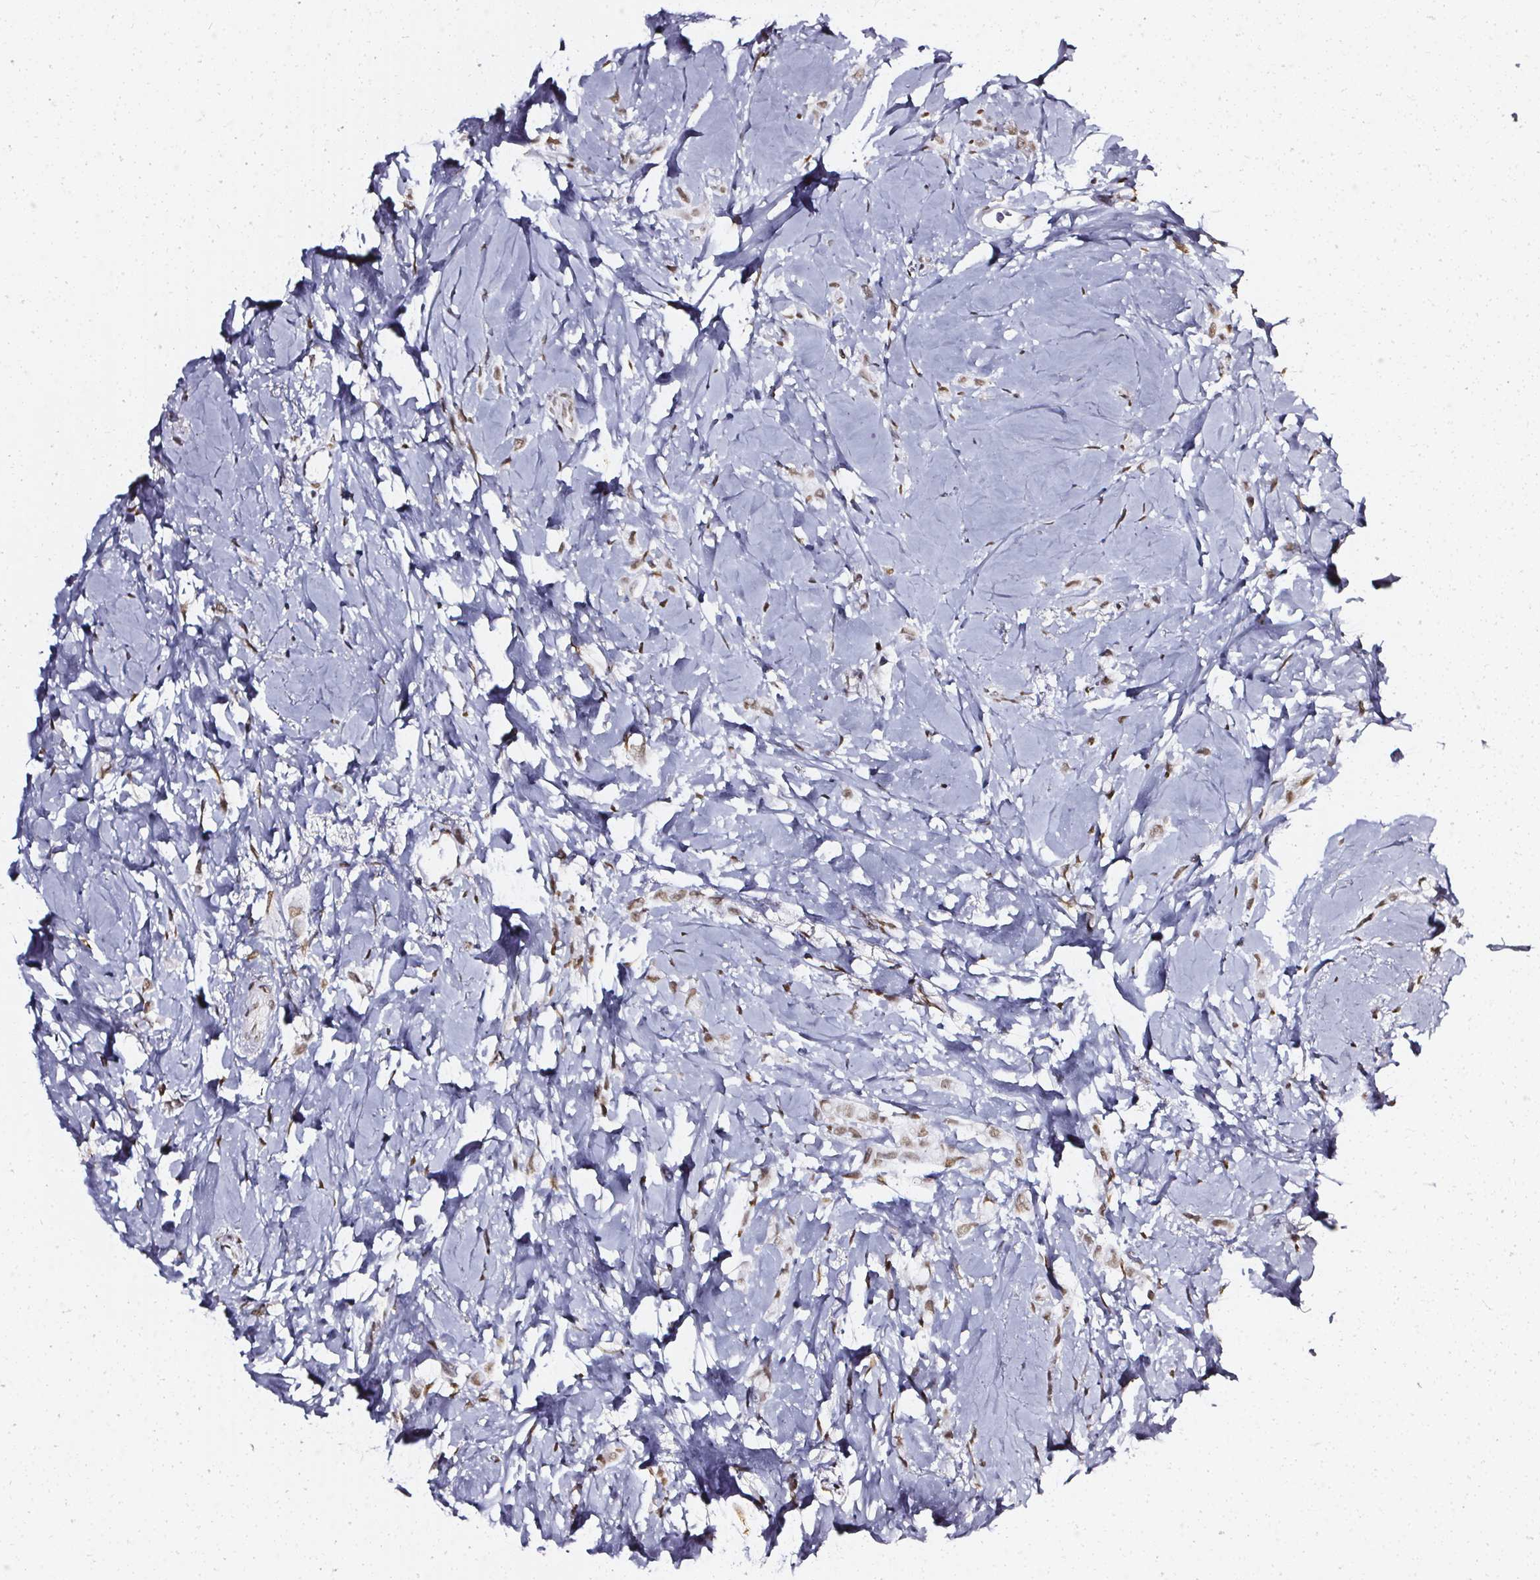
{"staining": {"intensity": "weak", "quantity": "25%-75%", "location": "nuclear"}, "tissue": "breast cancer", "cell_type": "Tumor cells", "image_type": "cancer", "snomed": [{"axis": "morphology", "description": "Lobular carcinoma"}, {"axis": "topography", "description": "Breast"}], "caption": "Tumor cells exhibit low levels of weak nuclear expression in approximately 25%-75% of cells in lobular carcinoma (breast).", "gene": "GP6", "patient": {"sex": "female", "age": 66}}